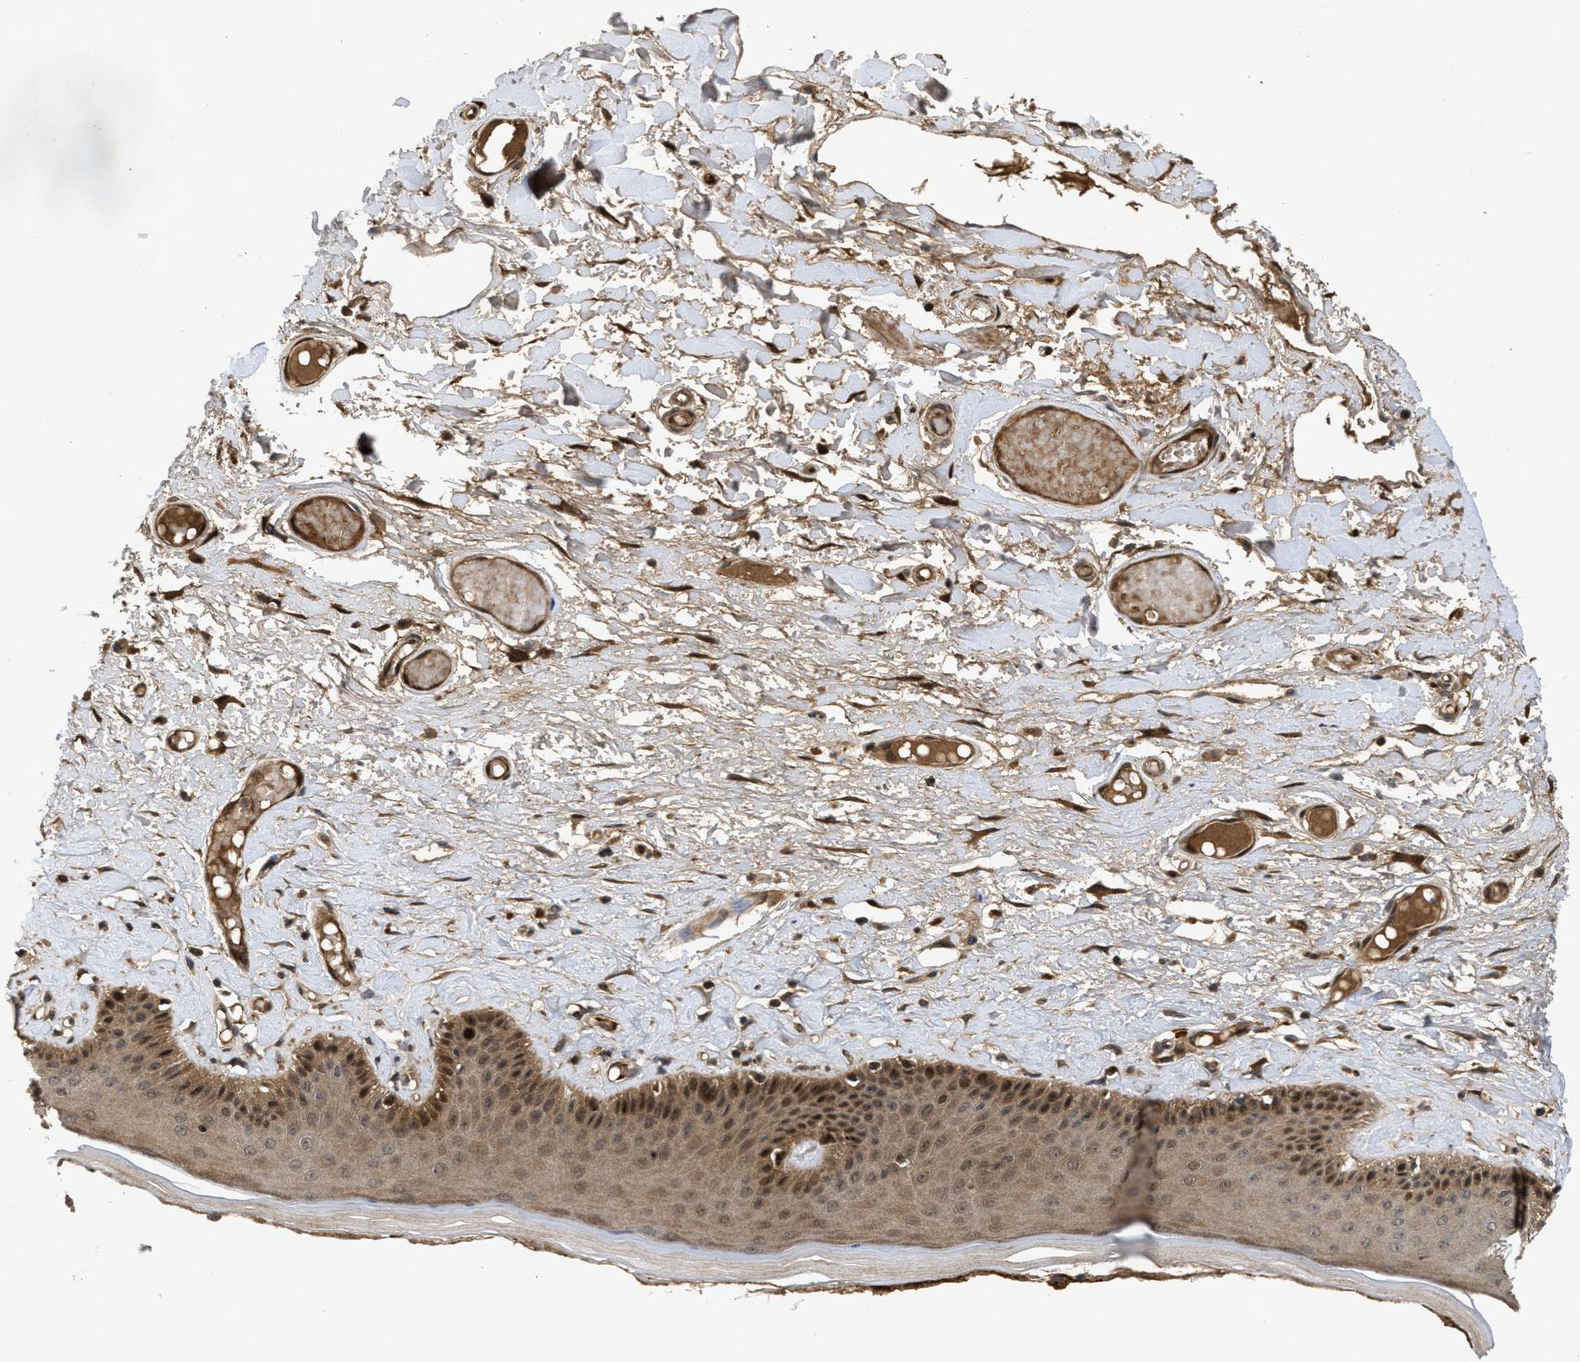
{"staining": {"intensity": "moderate", "quantity": "25%-75%", "location": "cytoplasmic/membranous,nuclear"}, "tissue": "skin", "cell_type": "Epidermal cells", "image_type": "normal", "snomed": [{"axis": "morphology", "description": "Normal tissue, NOS"}, {"axis": "topography", "description": "Vulva"}], "caption": "Immunohistochemistry (IHC) (DAB) staining of unremarkable human skin exhibits moderate cytoplasmic/membranous,nuclear protein expression in approximately 25%-75% of epidermal cells.", "gene": "CBR3", "patient": {"sex": "female", "age": 73}}